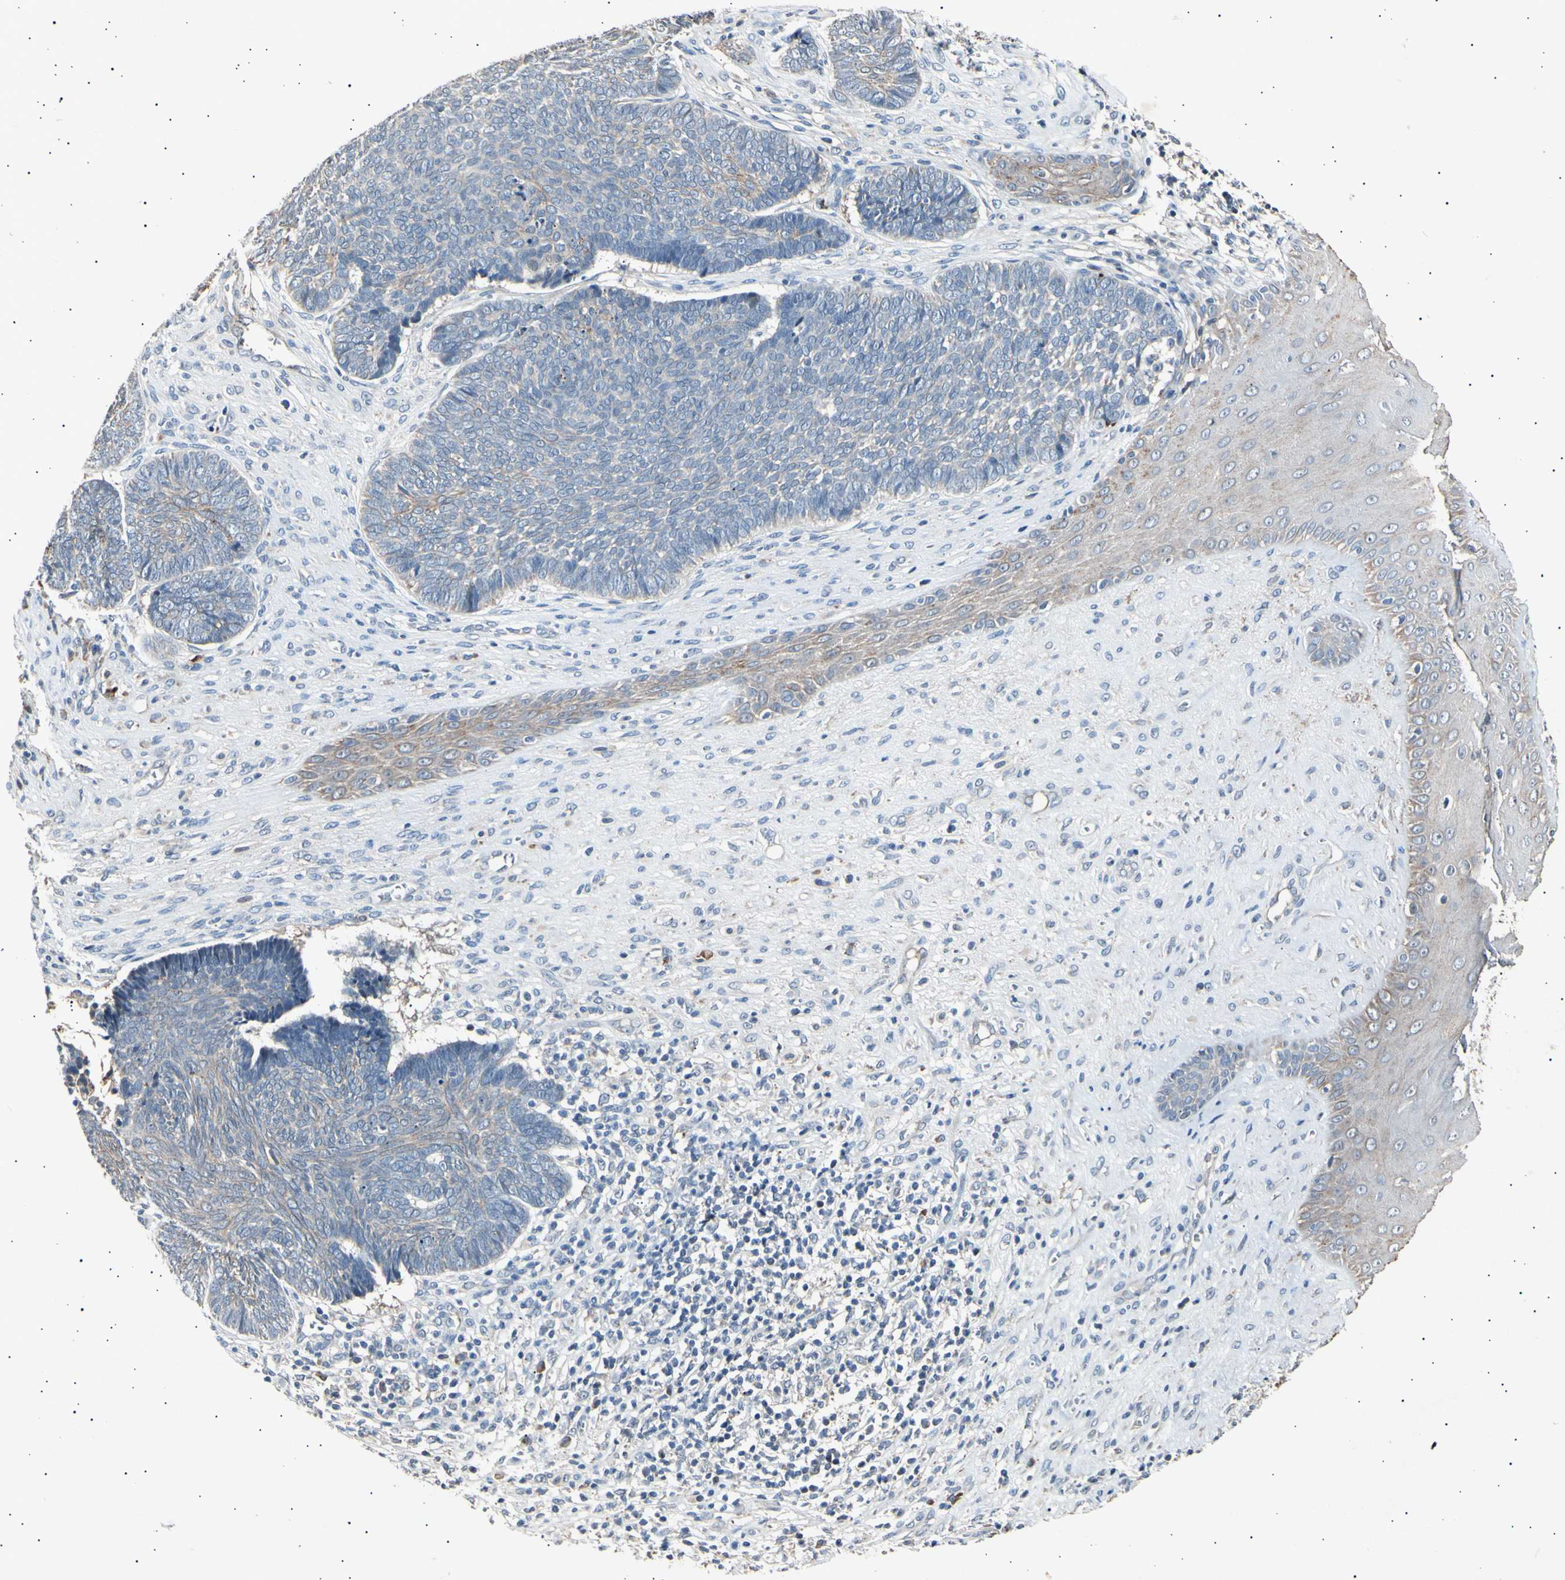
{"staining": {"intensity": "weak", "quantity": "<25%", "location": "cytoplasmic/membranous"}, "tissue": "skin cancer", "cell_type": "Tumor cells", "image_type": "cancer", "snomed": [{"axis": "morphology", "description": "Basal cell carcinoma"}, {"axis": "topography", "description": "Skin"}], "caption": "Immunohistochemistry (IHC) histopathology image of neoplastic tissue: human skin basal cell carcinoma stained with DAB (3,3'-diaminobenzidine) displays no significant protein positivity in tumor cells. Nuclei are stained in blue.", "gene": "ADCY3", "patient": {"sex": "male", "age": 84}}